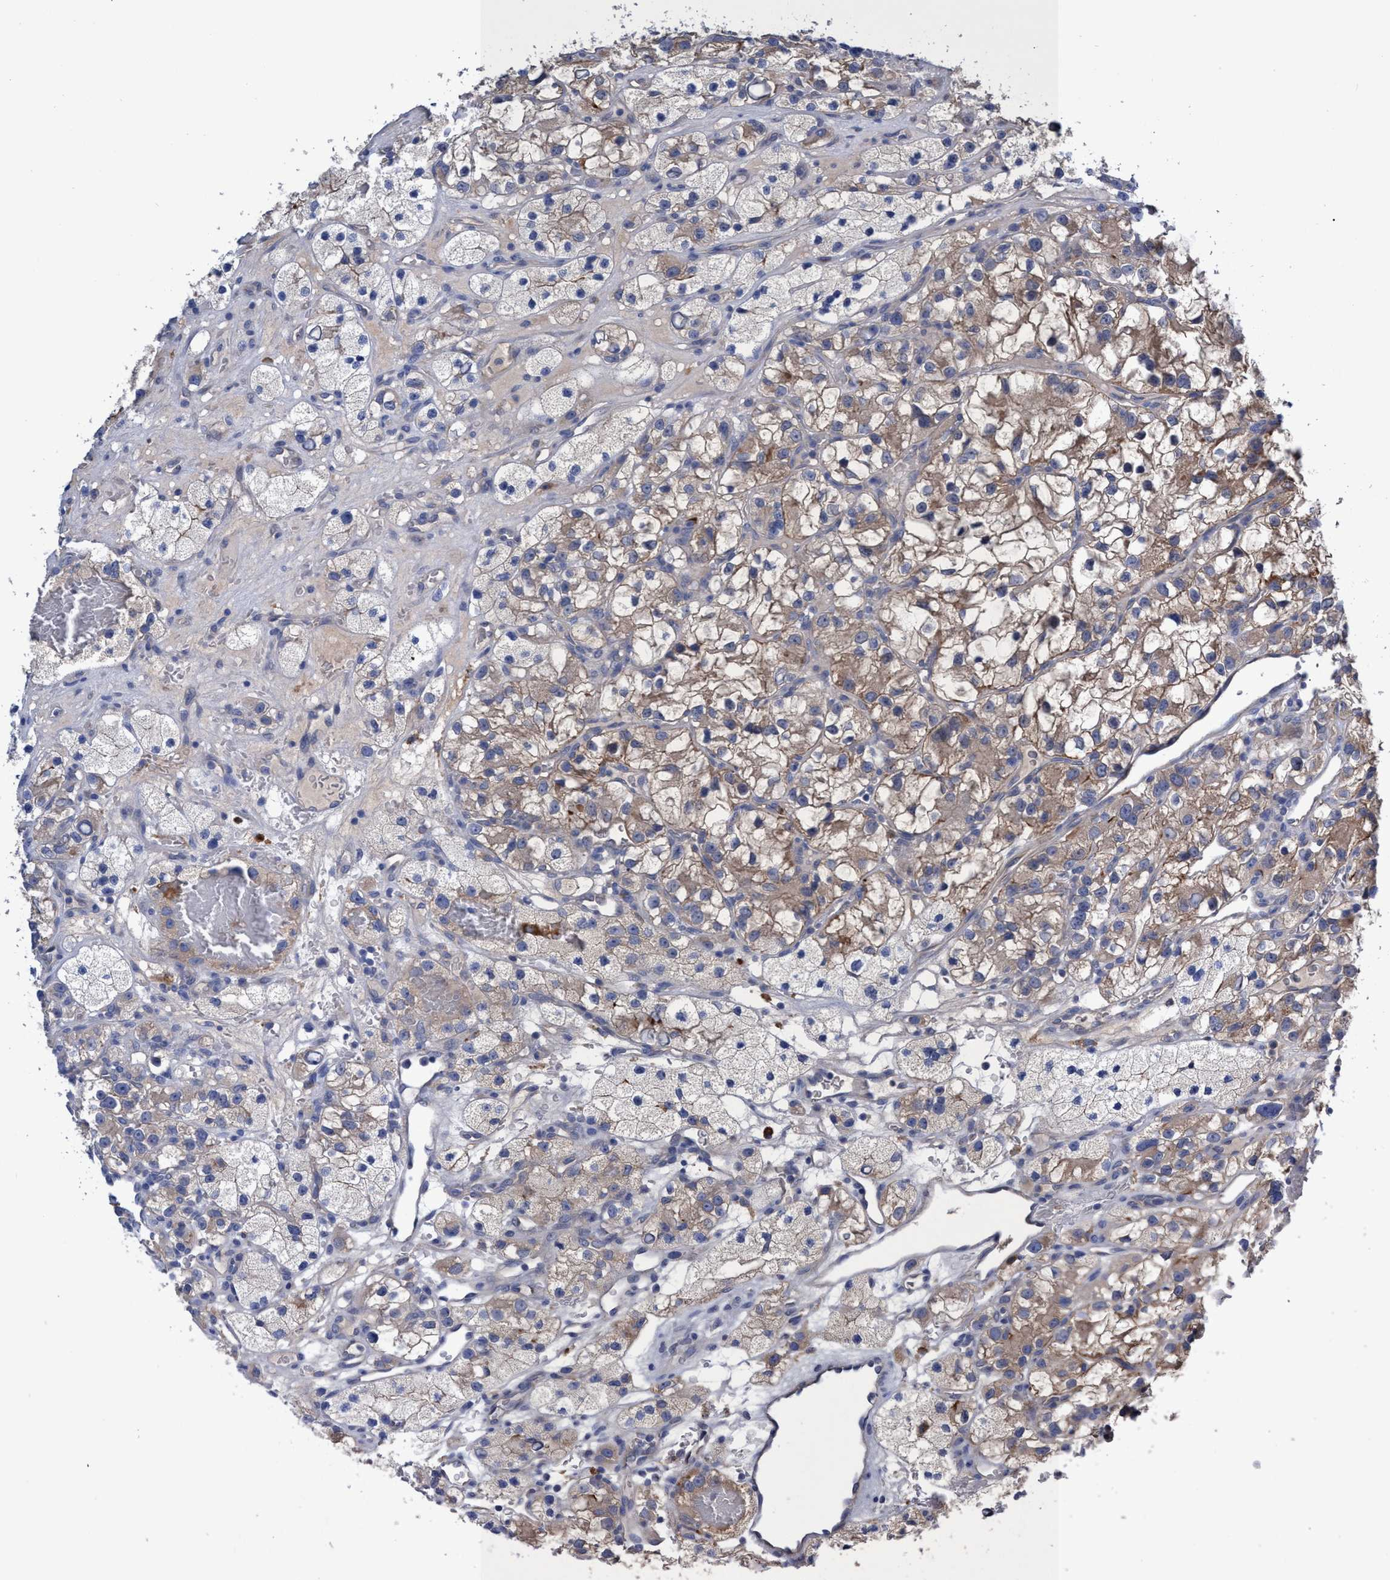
{"staining": {"intensity": "weak", "quantity": "25%-75%", "location": "cytoplasmic/membranous"}, "tissue": "renal cancer", "cell_type": "Tumor cells", "image_type": "cancer", "snomed": [{"axis": "morphology", "description": "Adenocarcinoma, NOS"}, {"axis": "topography", "description": "Kidney"}], "caption": "DAB (3,3'-diaminobenzidine) immunohistochemical staining of human renal cancer reveals weak cytoplasmic/membranous protein expression in about 25%-75% of tumor cells.", "gene": "SVEP1", "patient": {"sex": "female", "age": 57}}